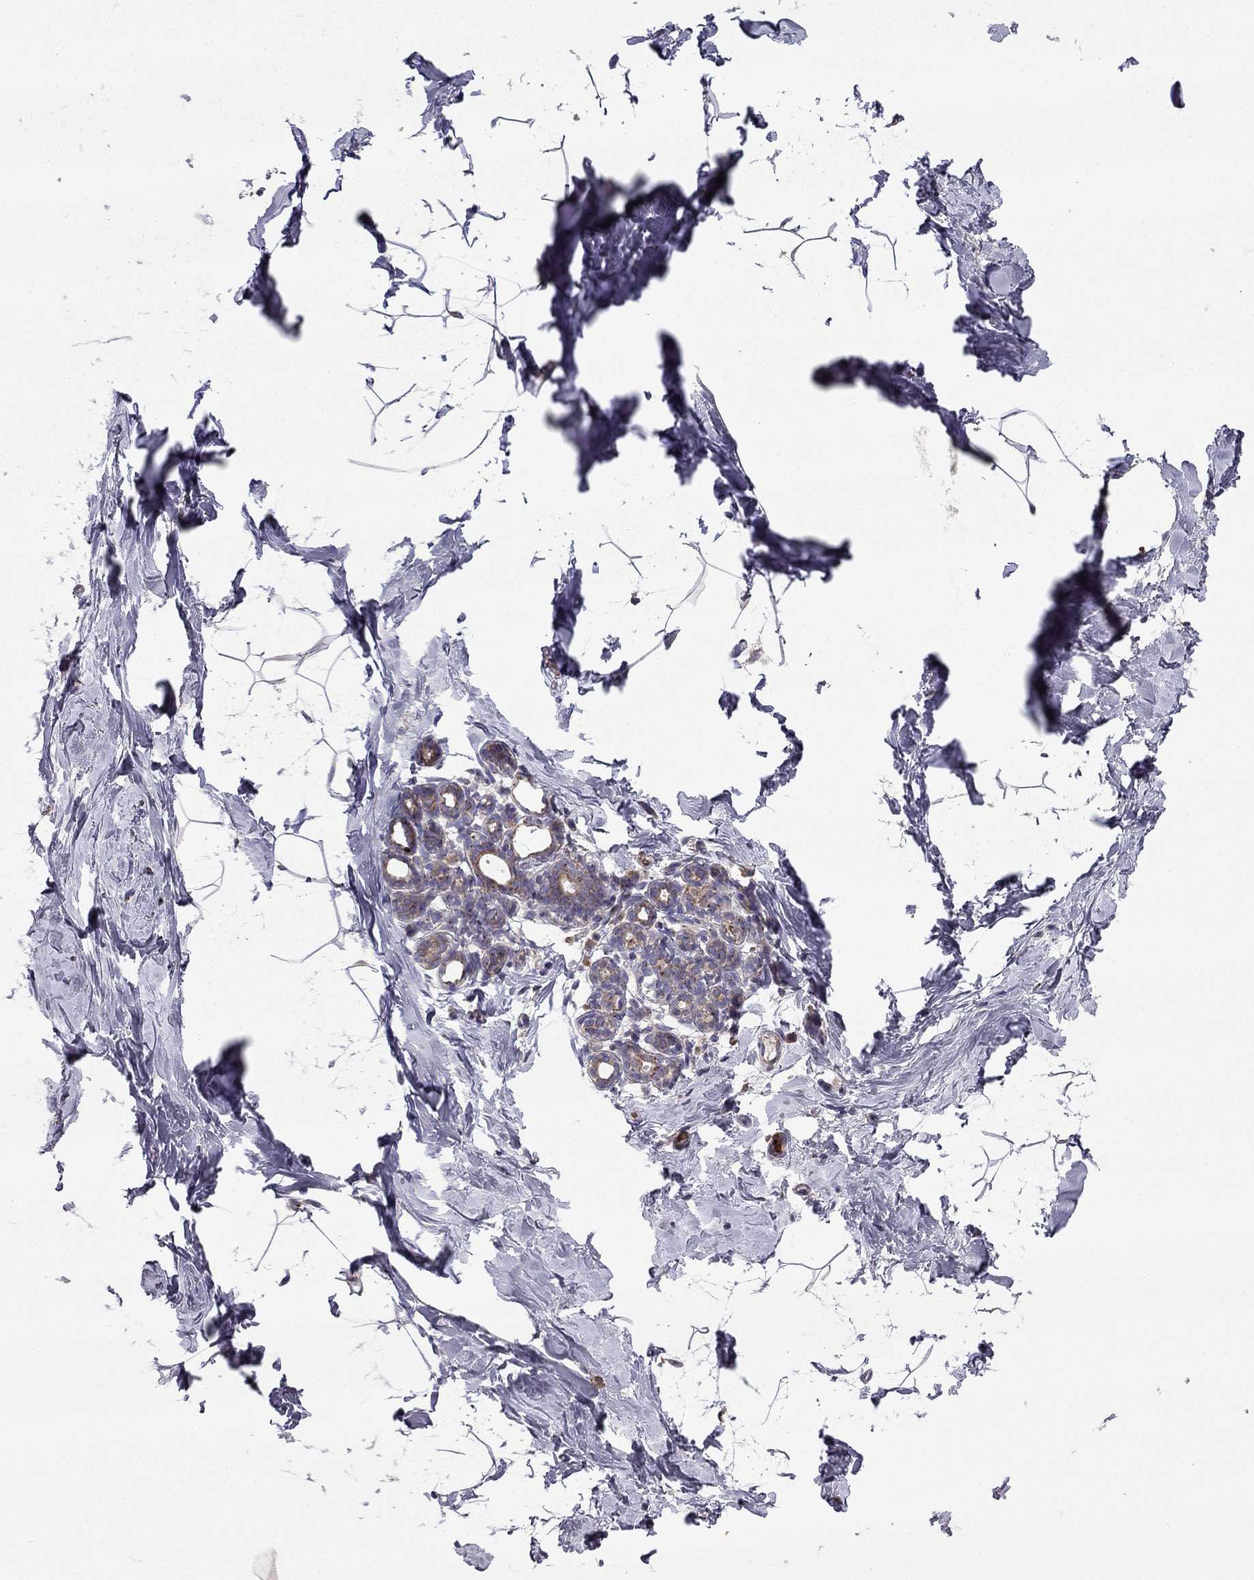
{"staining": {"intensity": "negative", "quantity": "none", "location": "none"}, "tissue": "breast", "cell_type": "Adipocytes", "image_type": "normal", "snomed": [{"axis": "morphology", "description": "Normal tissue, NOS"}, {"axis": "topography", "description": "Breast"}], "caption": "DAB (3,3'-diaminobenzidine) immunohistochemical staining of normal breast exhibits no significant positivity in adipocytes. (IHC, brightfield microscopy, high magnification).", "gene": "B4GALT7", "patient": {"sex": "female", "age": 32}}